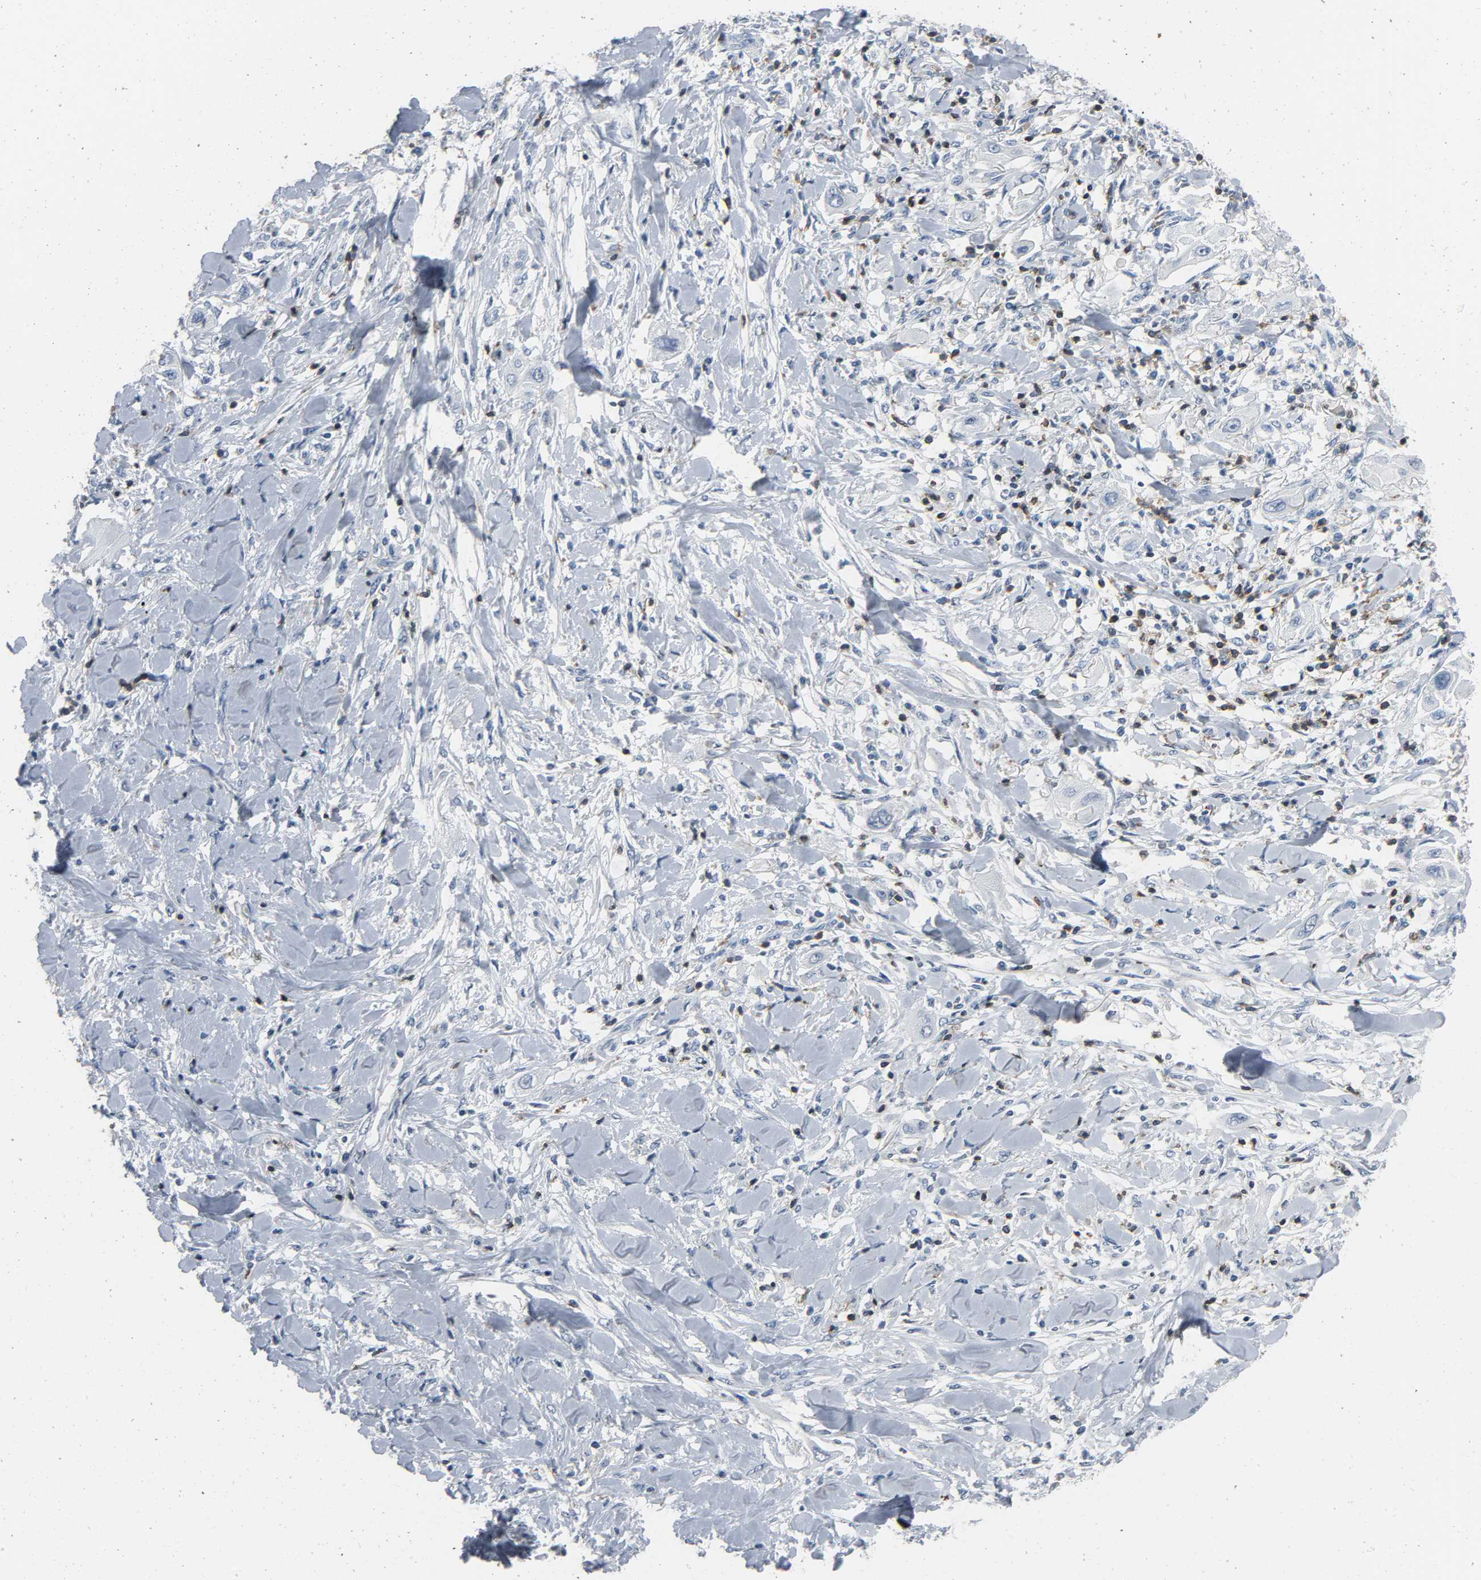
{"staining": {"intensity": "negative", "quantity": "none", "location": "none"}, "tissue": "lung cancer", "cell_type": "Tumor cells", "image_type": "cancer", "snomed": [{"axis": "morphology", "description": "Squamous cell carcinoma, NOS"}, {"axis": "topography", "description": "Lung"}], "caption": "DAB (3,3'-diaminobenzidine) immunohistochemical staining of lung cancer demonstrates no significant expression in tumor cells.", "gene": "LCK", "patient": {"sex": "female", "age": 47}}